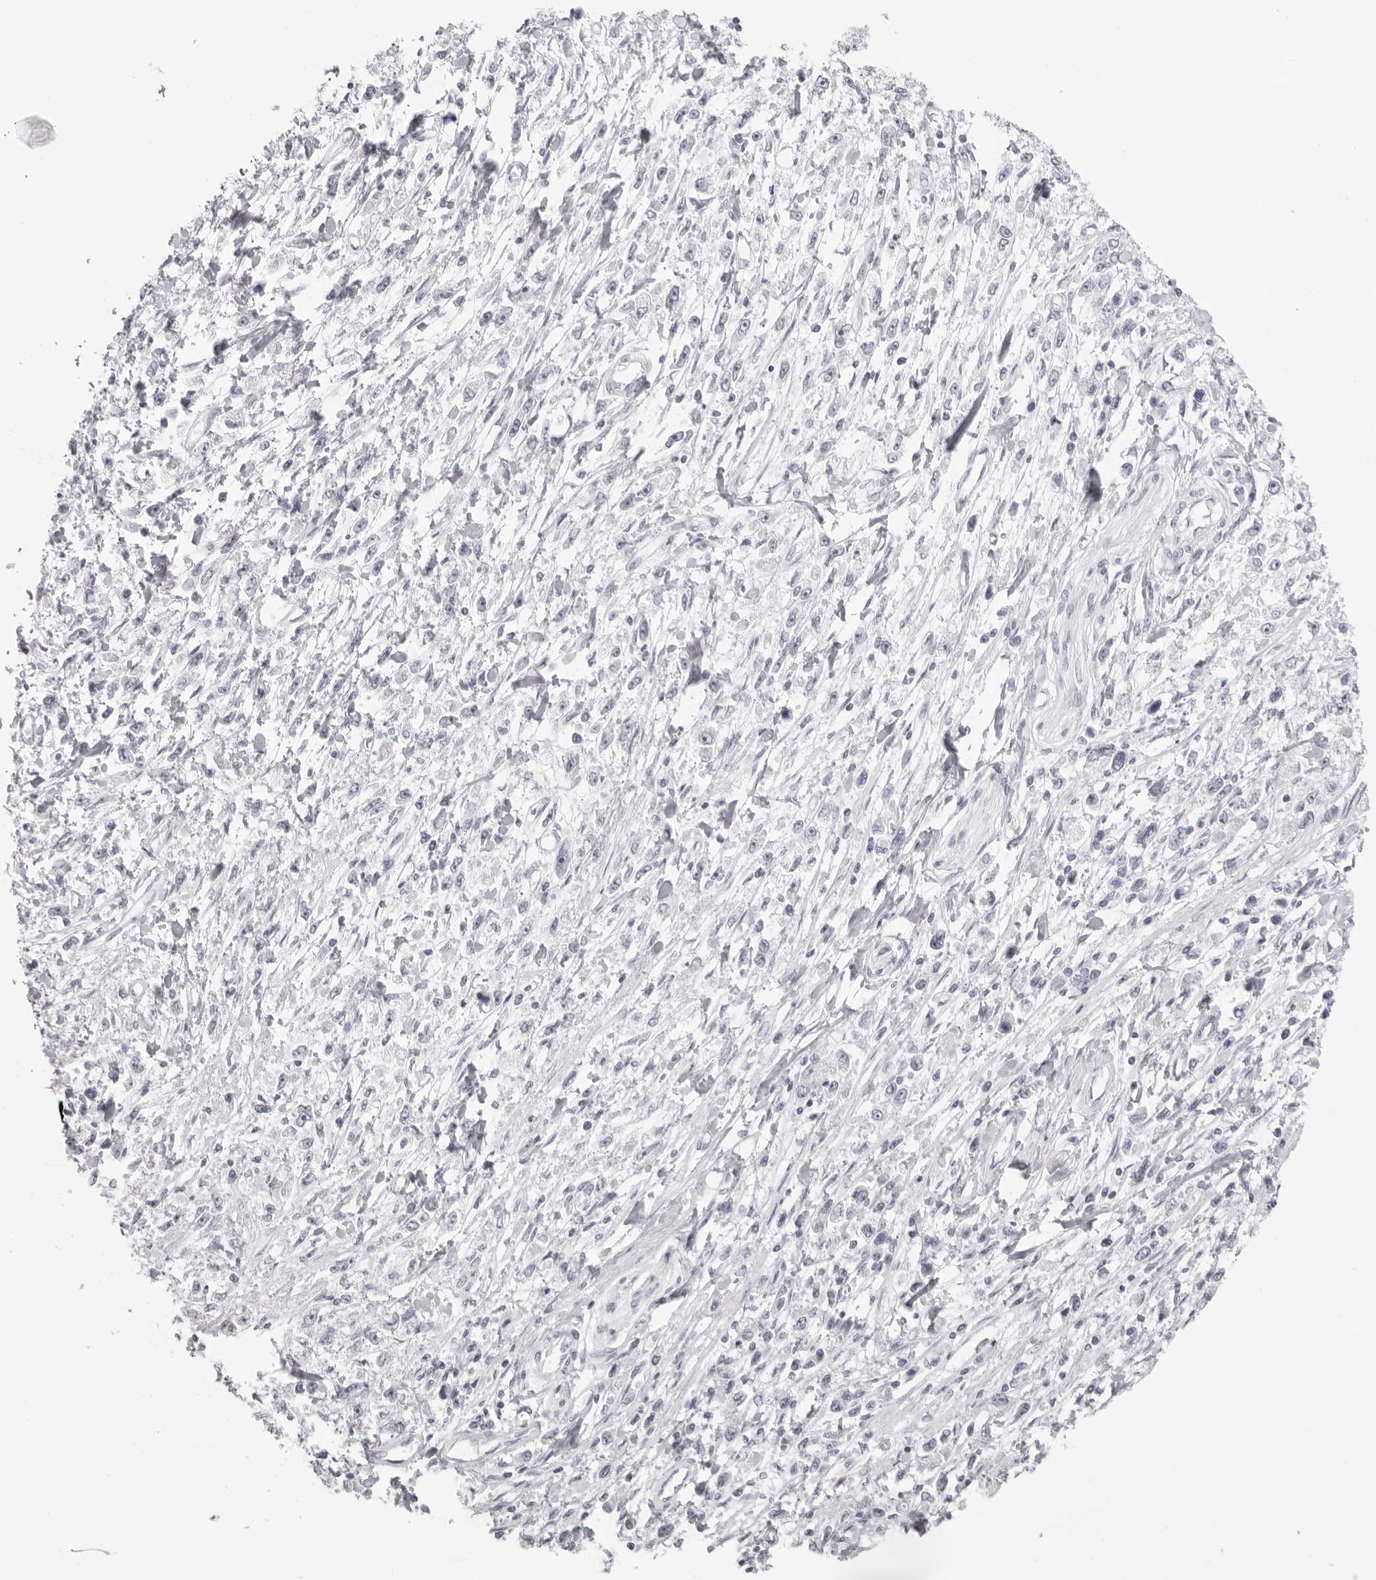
{"staining": {"intensity": "negative", "quantity": "none", "location": "none"}, "tissue": "stomach cancer", "cell_type": "Tumor cells", "image_type": "cancer", "snomed": [{"axis": "morphology", "description": "Adenocarcinoma, NOS"}, {"axis": "topography", "description": "Stomach"}], "caption": "Immunohistochemical staining of human adenocarcinoma (stomach) shows no significant expression in tumor cells. (DAB (3,3'-diaminobenzidine) IHC visualized using brightfield microscopy, high magnification).", "gene": "KLK12", "patient": {"sex": "female", "age": 59}}